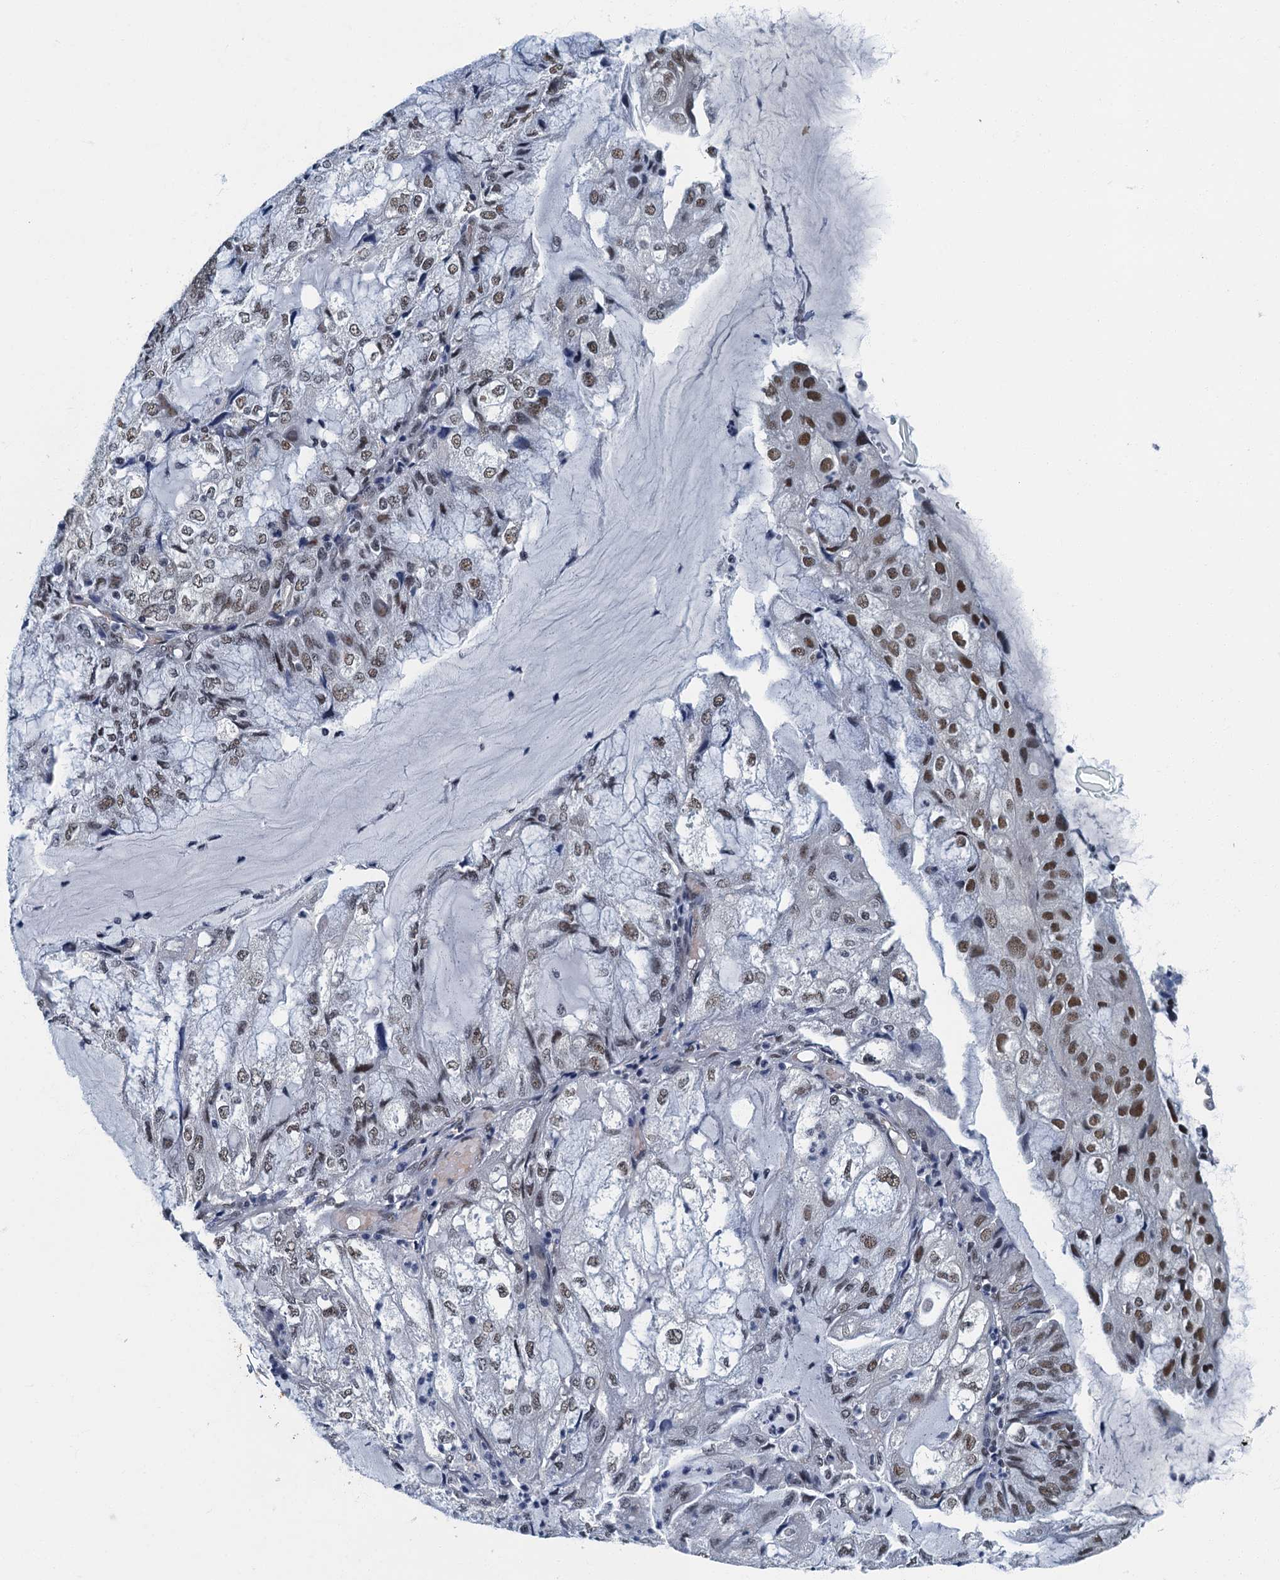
{"staining": {"intensity": "moderate", "quantity": ">75%", "location": "nuclear"}, "tissue": "endometrial cancer", "cell_type": "Tumor cells", "image_type": "cancer", "snomed": [{"axis": "morphology", "description": "Adenocarcinoma, NOS"}, {"axis": "topography", "description": "Endometrium"}], "caption": "Approximately >75% of tumor cells in adenocarcinoma (endometrial) exhibit moderate nuclear protein positivity as visualized by brown immunohistochemical staining.", "gene": "GADL1", "patient": {"sex": "female", "age": 81}}